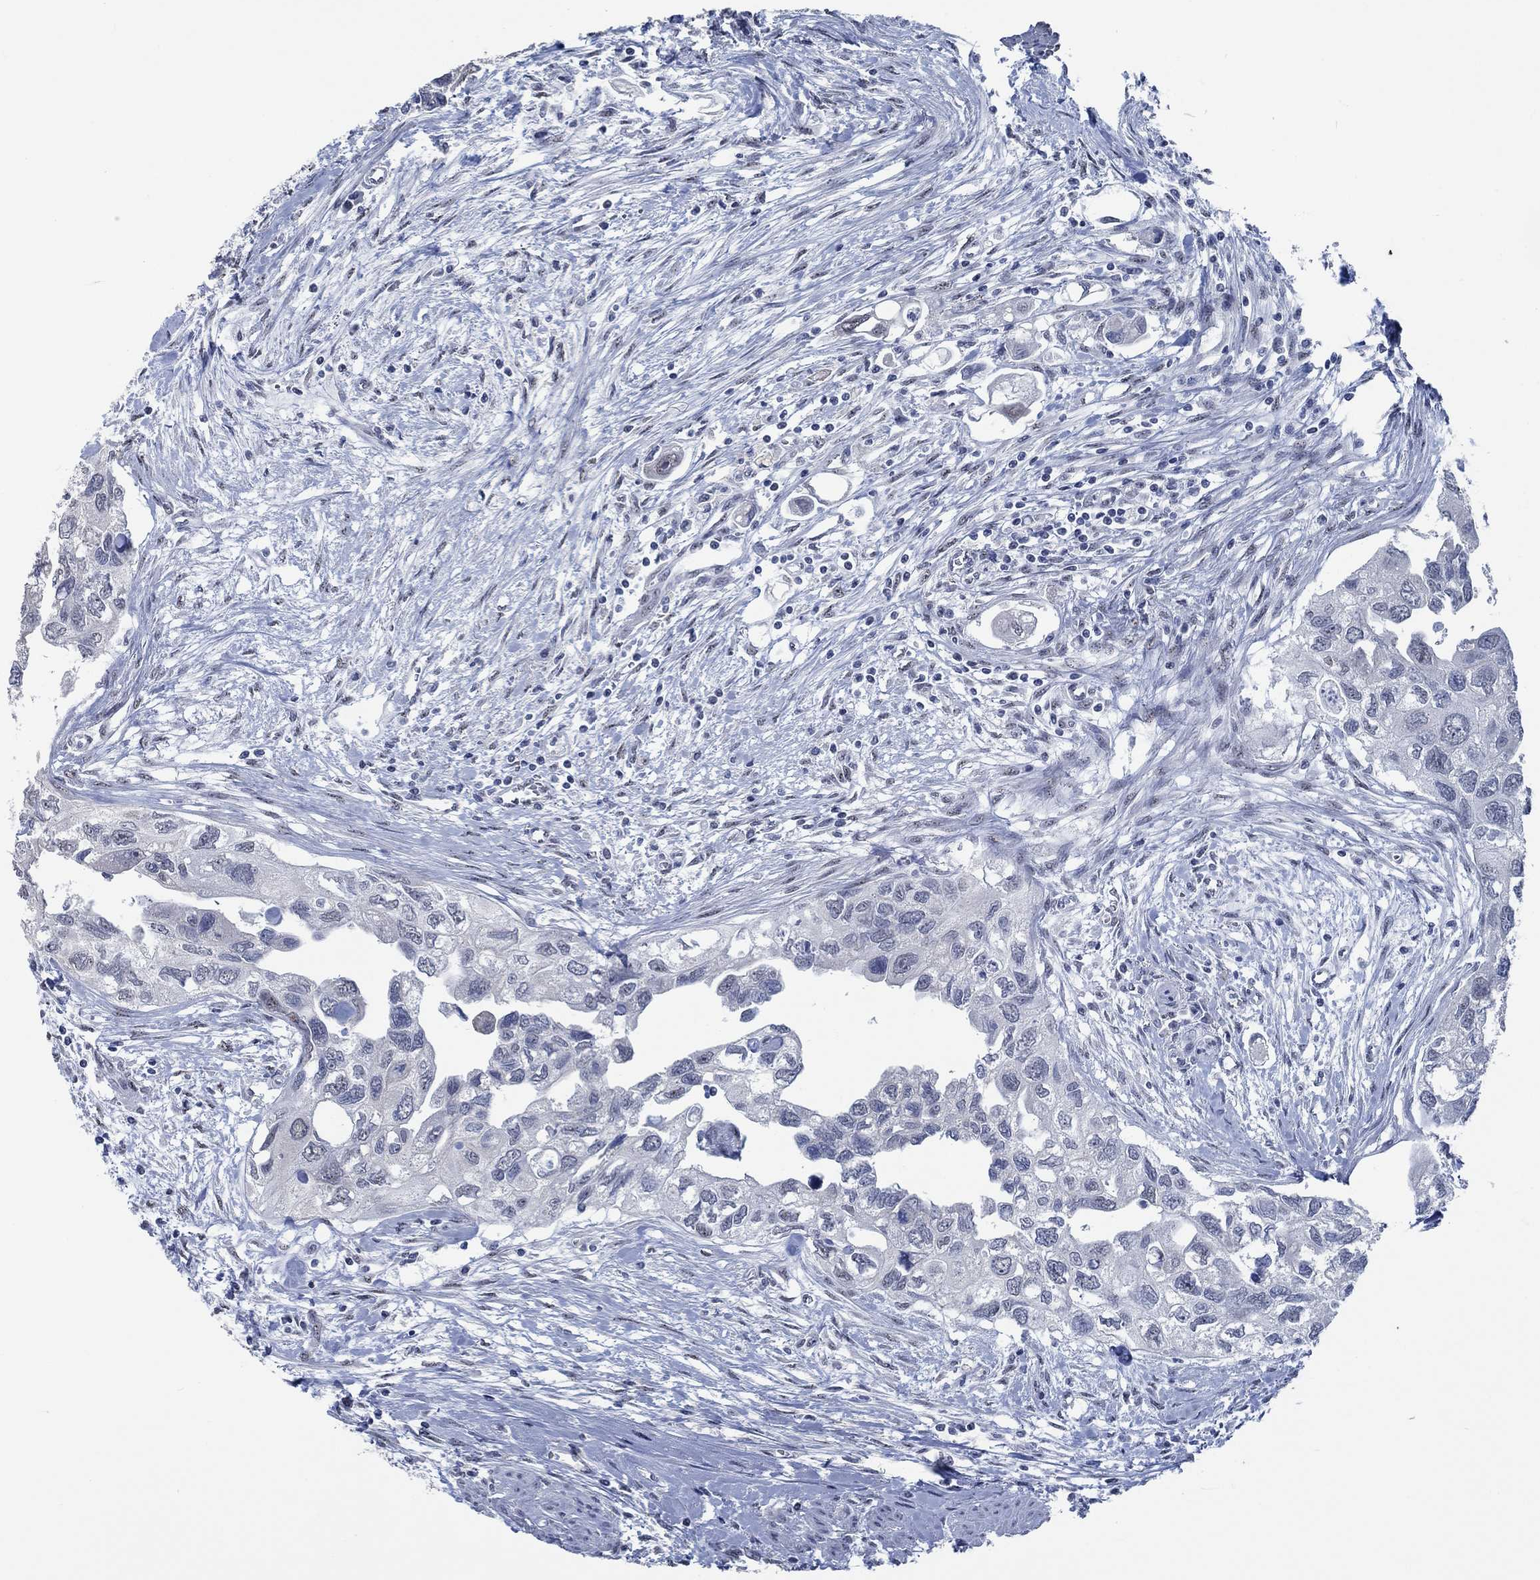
{"staining": {"intensity": "negative", "quantity": "none", "location": "none"}, "tissue": "urothelial cancer", "cell_type": "Tumor cells", "image_type": "cancer", "snomed": [{"axis": "morphology", "description": "Urothelial carcinoma, High grade"}, {"axis": "topography", "description": "Urinary bladder"}], "caption": "The photomicrograph demonstrates no significant staining in tumor cells of urothelial carcinoma (high-grade).", "gene": "OBSCN", "patient": {"sex": "male", "age": 59}}